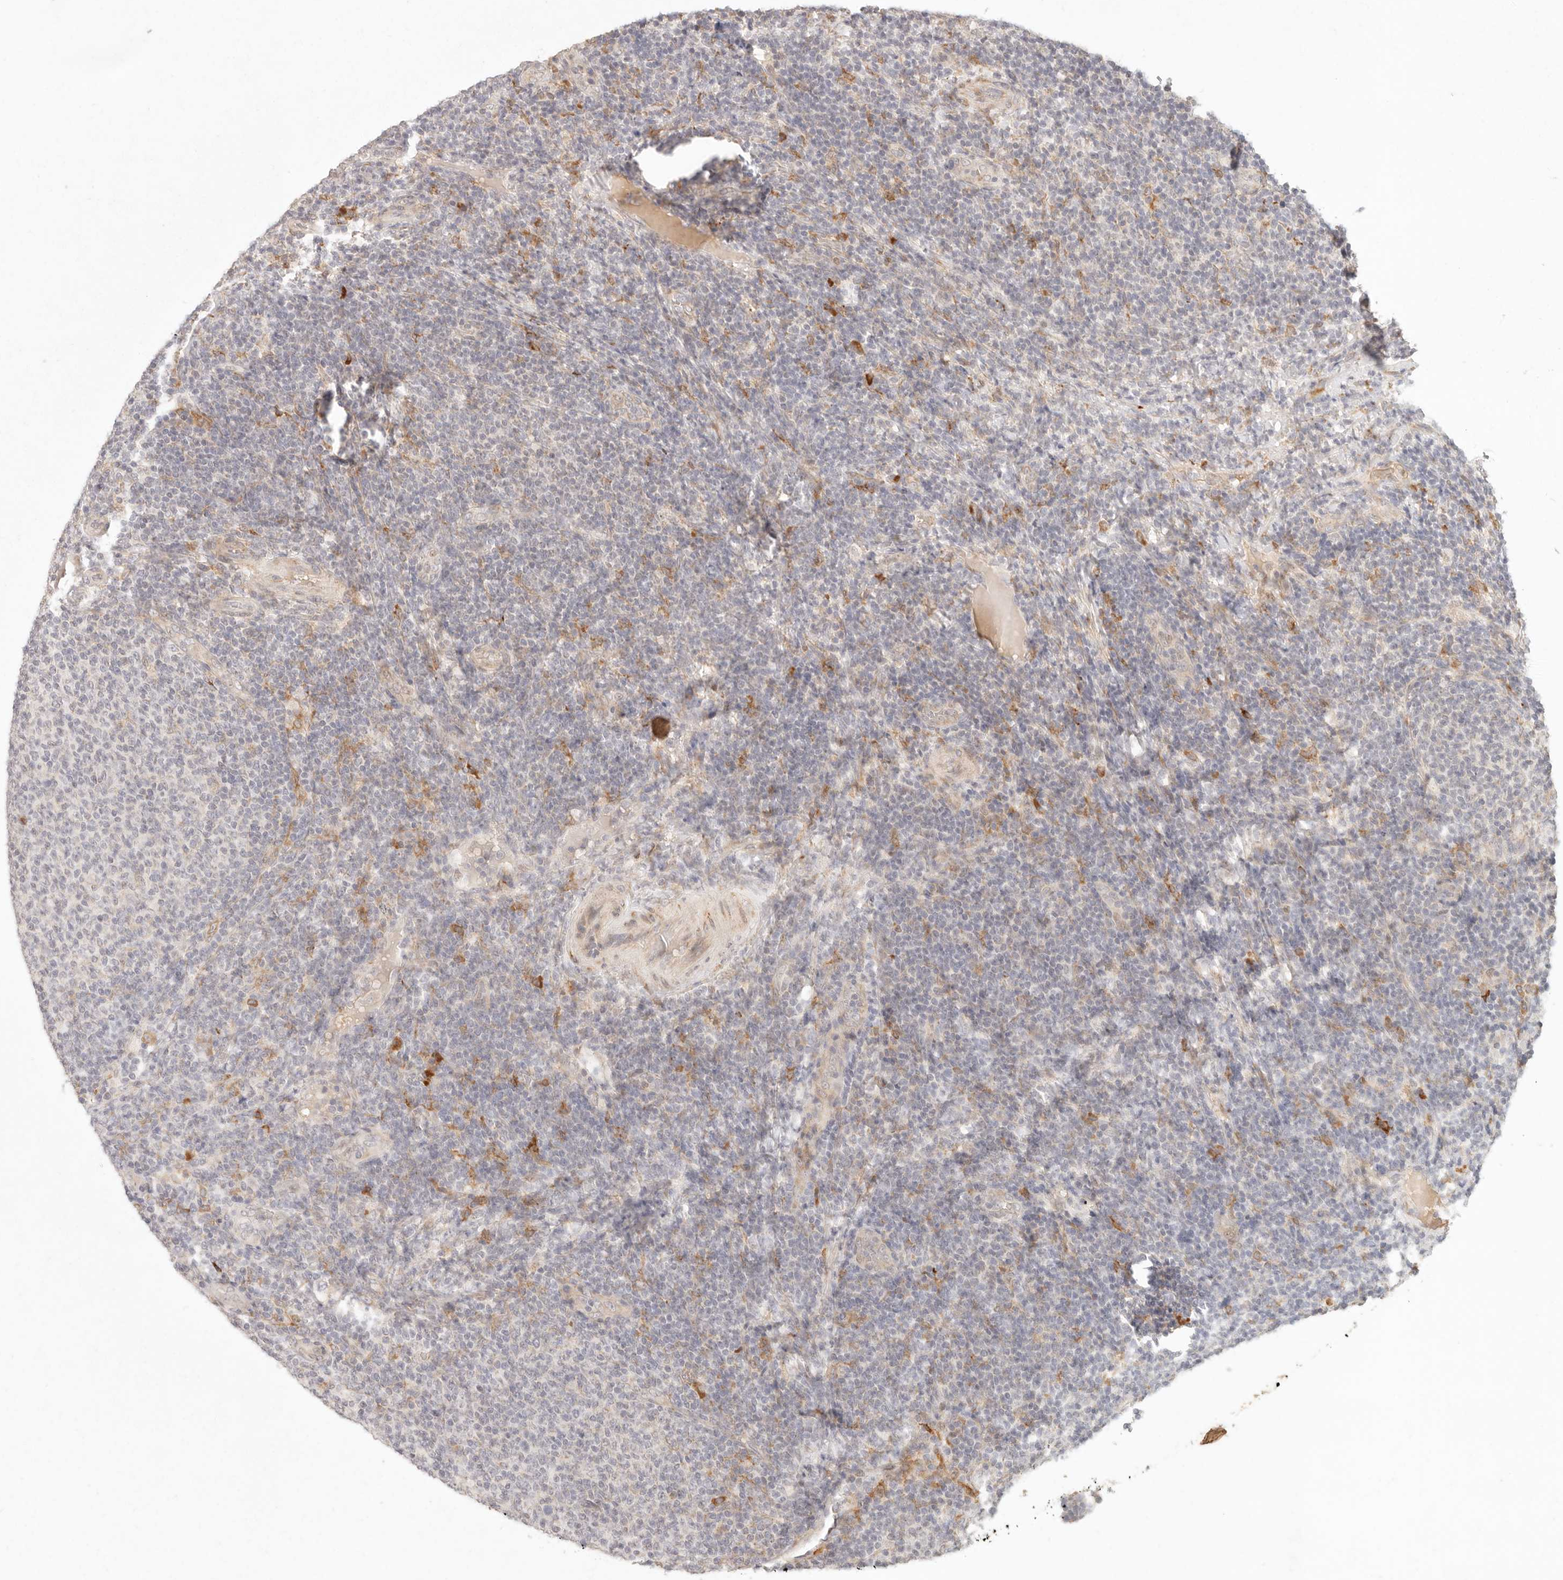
{"staining": {"intensity": "negative", "quantity": "none", "location": "none"}, "tissue": "lymphoma", "cell_type": "Tumor cells", "image_type": "cancer", "snomed": [{"axis": "morphology", "description": "Malignant lymphoma, non-Hodgkin's type, Low grade"}, {"axis": "topography", "description": "Lymph node"}], "caption": "Tumor cells show no significant expression in lymphoma.", "gene": "C1orf127", "patient": {"sex": "male", "age": 66}}